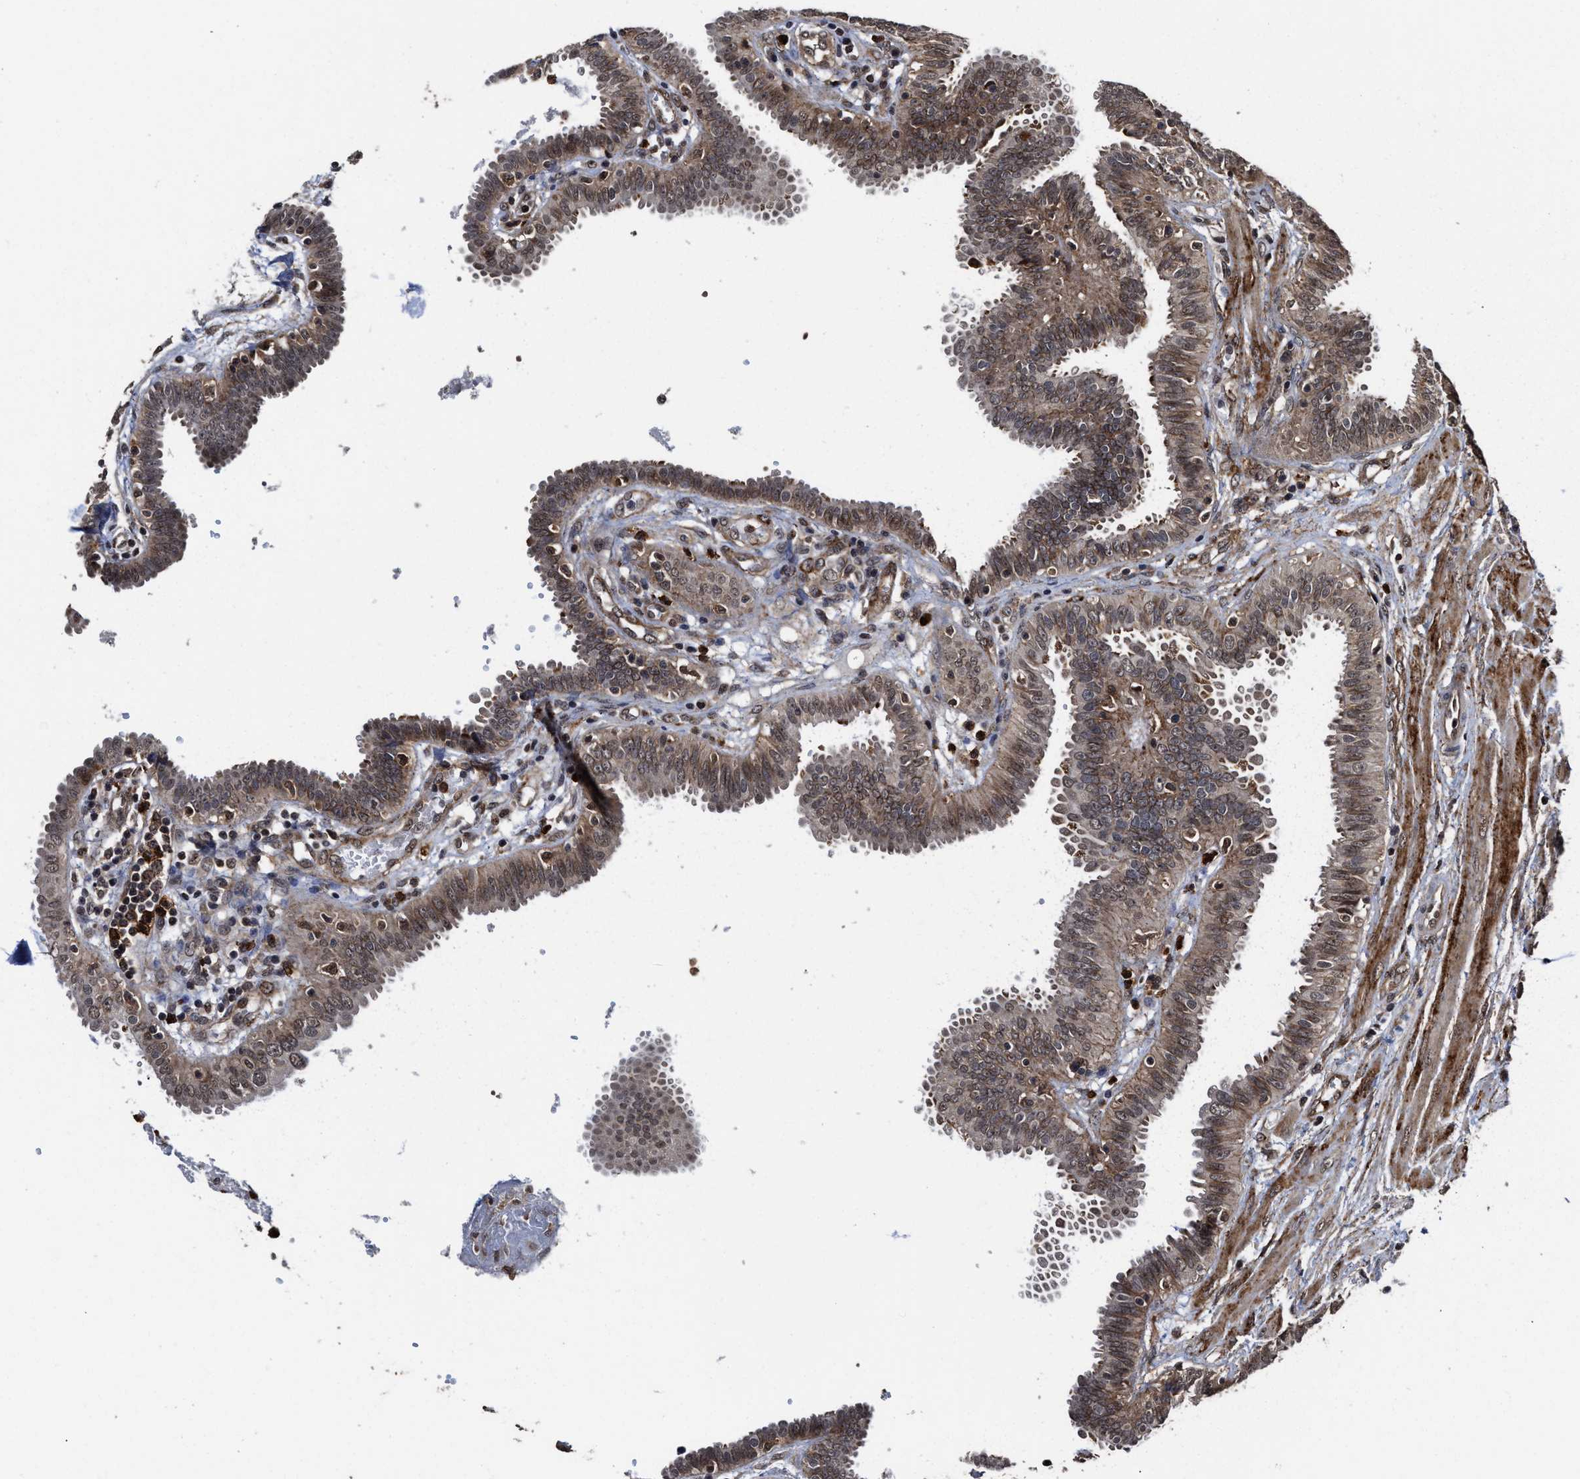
{"staining": {"intensity": "moderate", "quantity": ">75%", "location": "cytoplasmic/membranous,nuclear"}, "tissue": "fallopian tube", "cell_type": "Glandular cells", "image_type": "normal", "snomed": [{"axis": "morphology", "description": "Normal tissue, NOS"}, {"axis": "topography", "description": "Fallopian tube"}], "caption": "This micrograph shows IHC staining of unremarkable human fallopian tube, with medium moderate cytoplasmic/membranous,nuclear expression in approximately >75% of glandular cells.", "gene": "SEPTIN2", "patient": {"sex": "female", "age": 32}}